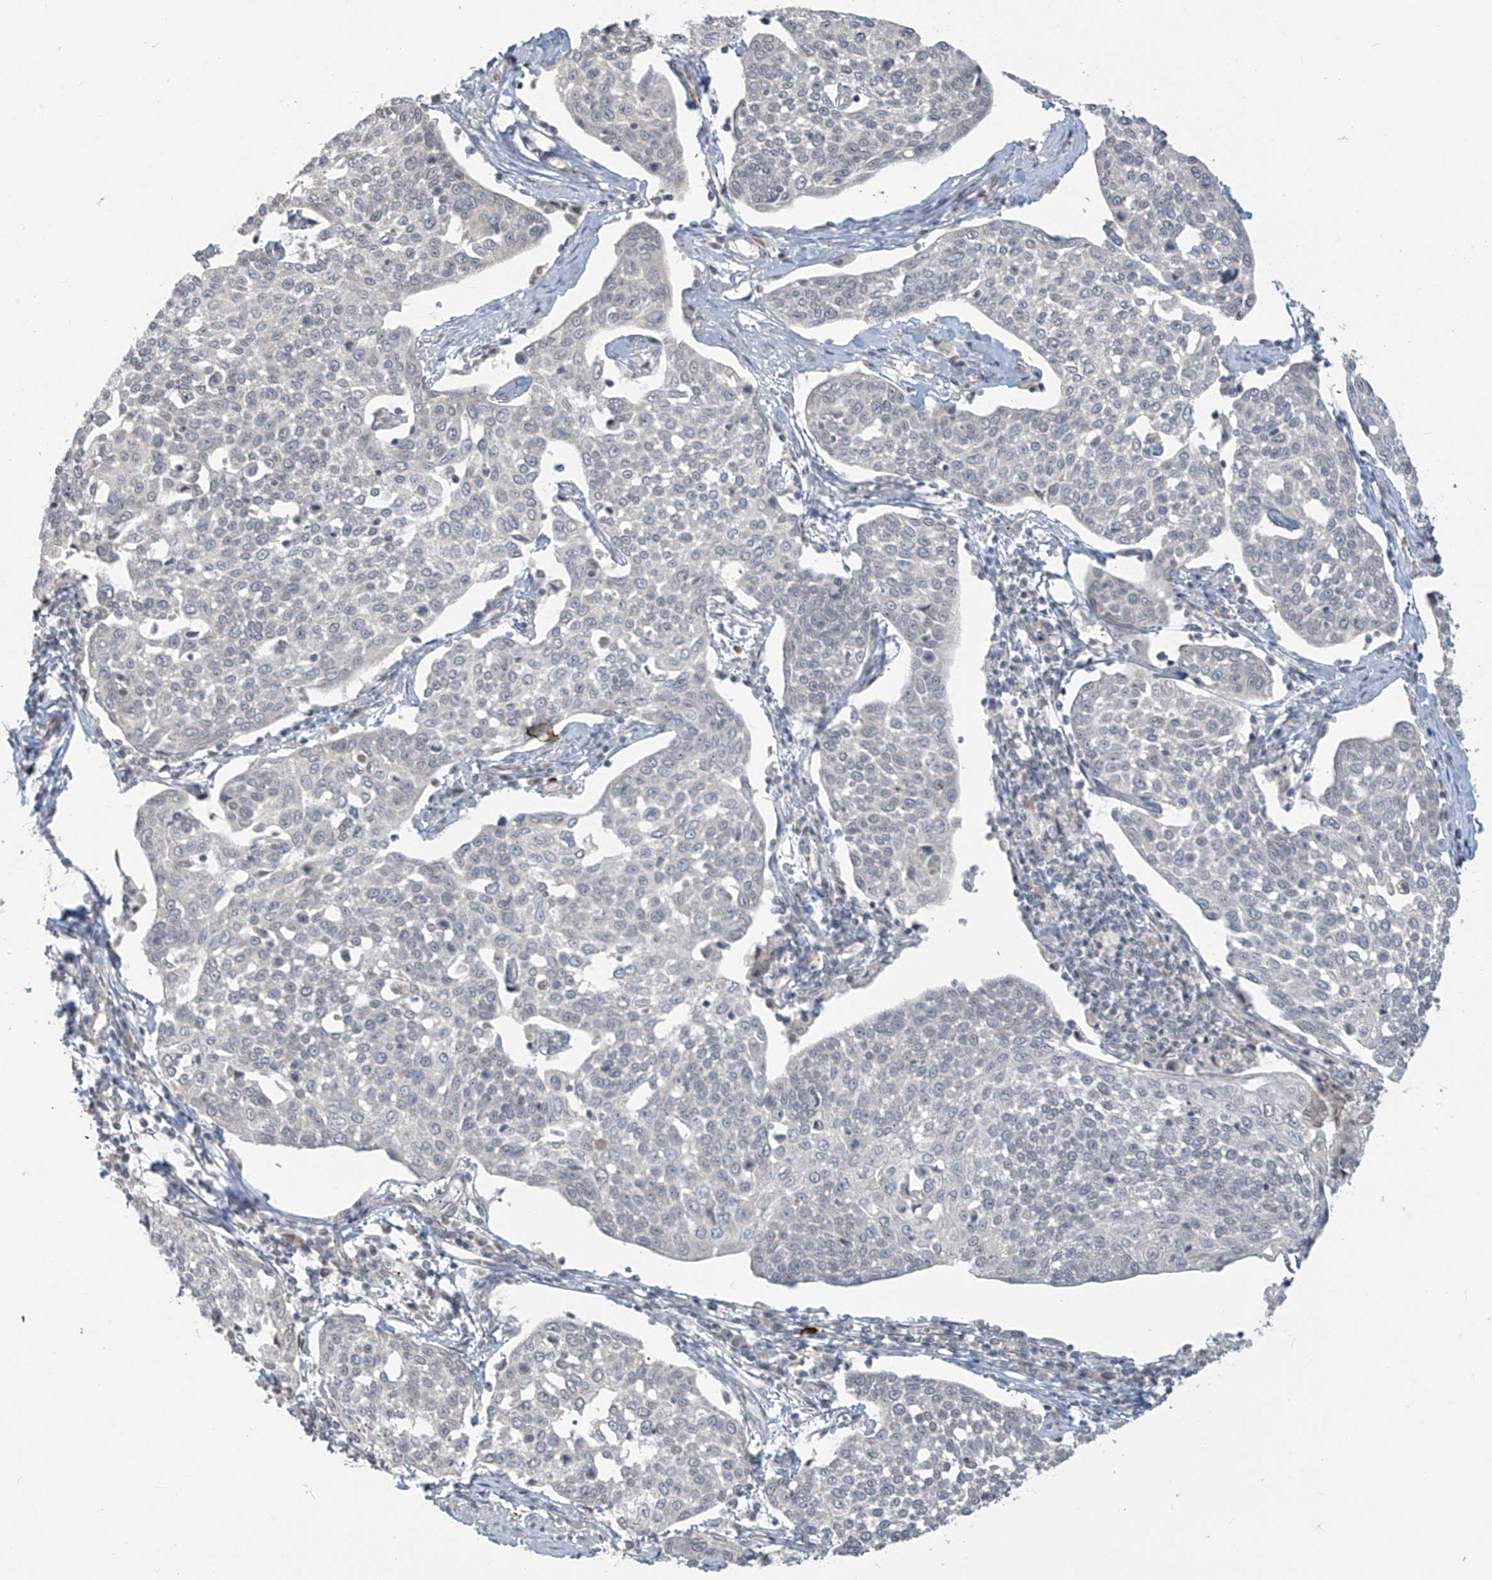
{"staining": {"intensity": "negative", "quantity": "none", "location": "none"}, "tissue": "cervical cancer", "cell_type": "Tumor cells", "image_type": "cancer", "snomed": [{"axis": "morphology", "description": "Squamous cell carcinoma, NOS"}, {"axis": "topography", "description": "Cervix"}], "caption": "Immunohistochemical staining of human cervical cancer (squamous cell carcinoma) demonstrates no significant positivity in tumor cells.", "gene": "DGKQ", "patient": {"sex": "female", "age": 34}}